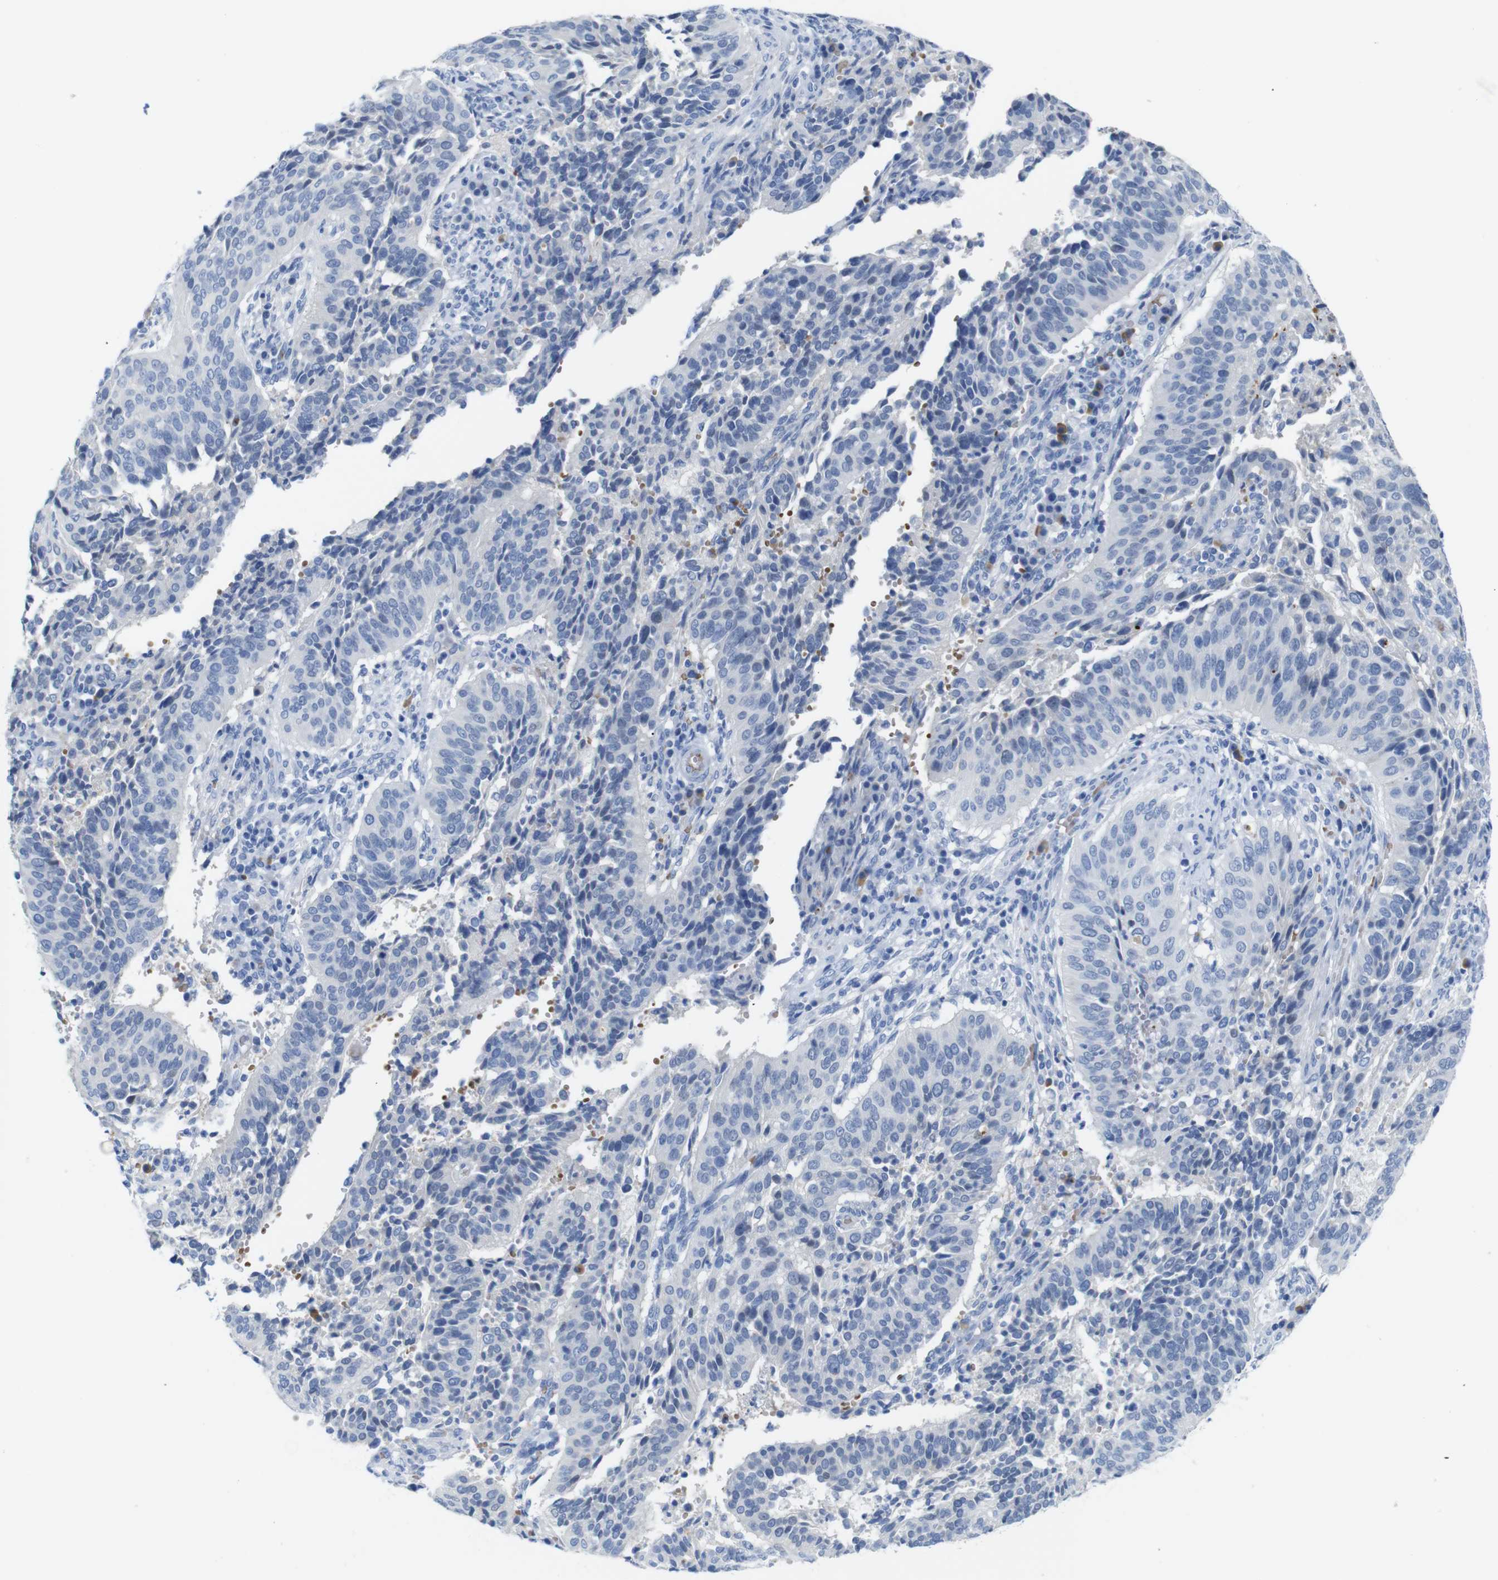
{"staining": {"intensity": "negative", "quantity": "none", "location": "none"}, "tissue": "cervical cancer", "cell_type": "Tumor cells", "image_type": "cancer", "snomed": [{"axis": "morphology", "description": "Normal tissue, NOS"}, {"axis": "morphology", "description": "Squamous cell carcinoma, NOS"}, {"axis": "topography", "description": "Cervix"}], "caption": "Protein analysis of cervical cancer exhibits no significant positivity in tumor cells.", "gene": "ERVMER34-1", "patient": {"sex": "female", "age": 39}}